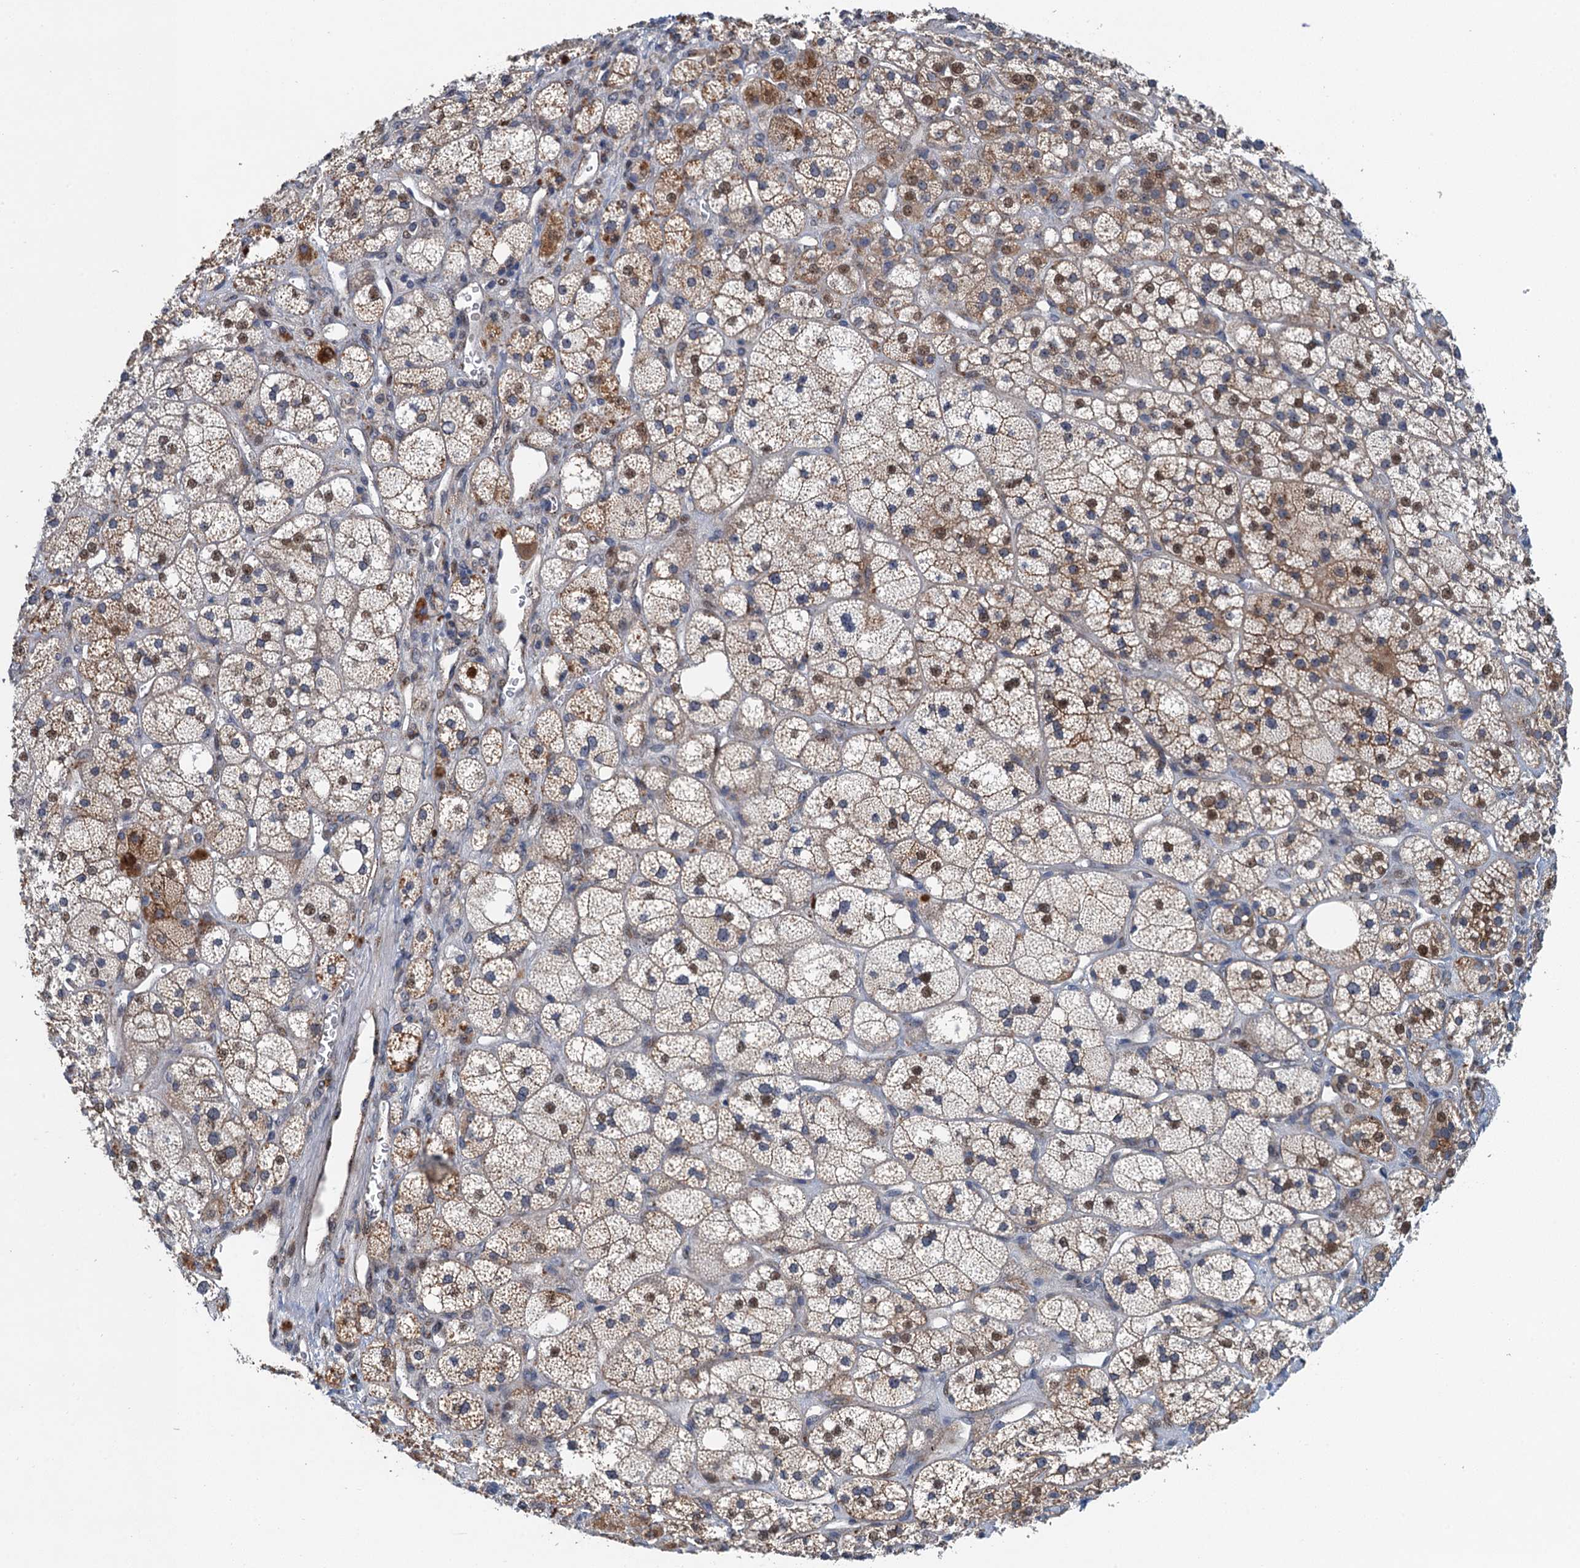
{"staining": {"intensity": "moderate", "quantity": "25%-75%", "location": "cytoplasmic/membranous"}, "tissue": "adrenal gland", "cell_type": "Glandular cells", "image_type": "normal", "snomed": [{"axis": "morphology", "description": "Normal tissue, NOS"}, {"axis": "topography", "description": "Adrenal gland"}], "caption": "Immunohistochemical staining of unremarkable human adrenal gland reveals 25%-75% levels of moderate cytoplasmic/membranous protein positivity in about 25%-75% of glandular cells.", "gene": "NBEA", "patient": {"sex": "male", "age": 61}}